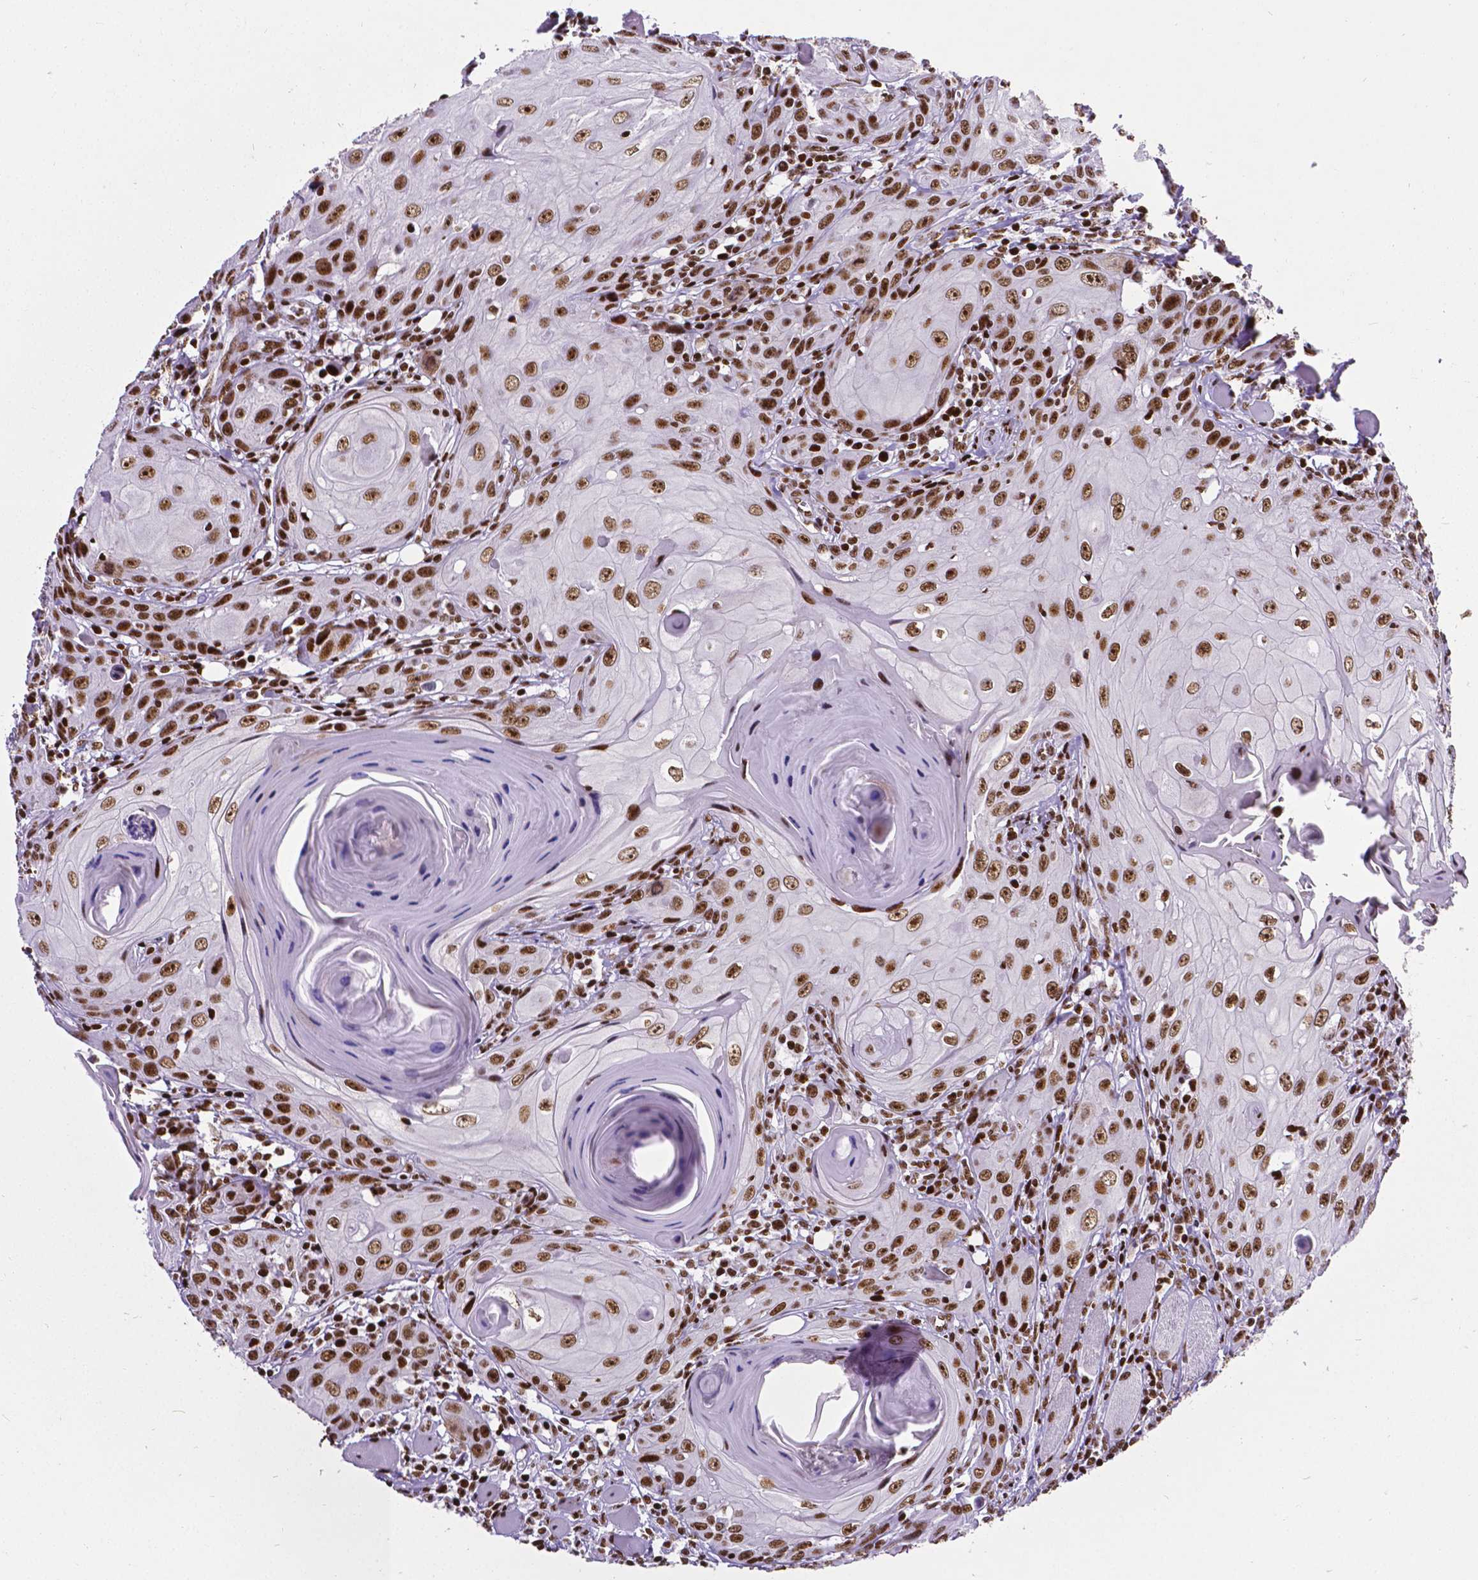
{"staining": {"intensity": "strong", "quantity": ">75%", "location": "nuclear"}, "tissue": "head and neck cancer", "cell_type": "Tumor cells", "image_type": "cancer", "snomed": [{"axis": "morphology", "description": "Squamous cell carcinoma, NOS"}, {"axis": "topography", "description": "Head-Neck"}], "caption": "The histopathology image reveals staining of squamous cell carcinoma (head and neck), revealing strong nuclear protein staining (brown color) within tumor cells.", "gene": "CTCF", "patient": {"sex": "female", "age": 80}}